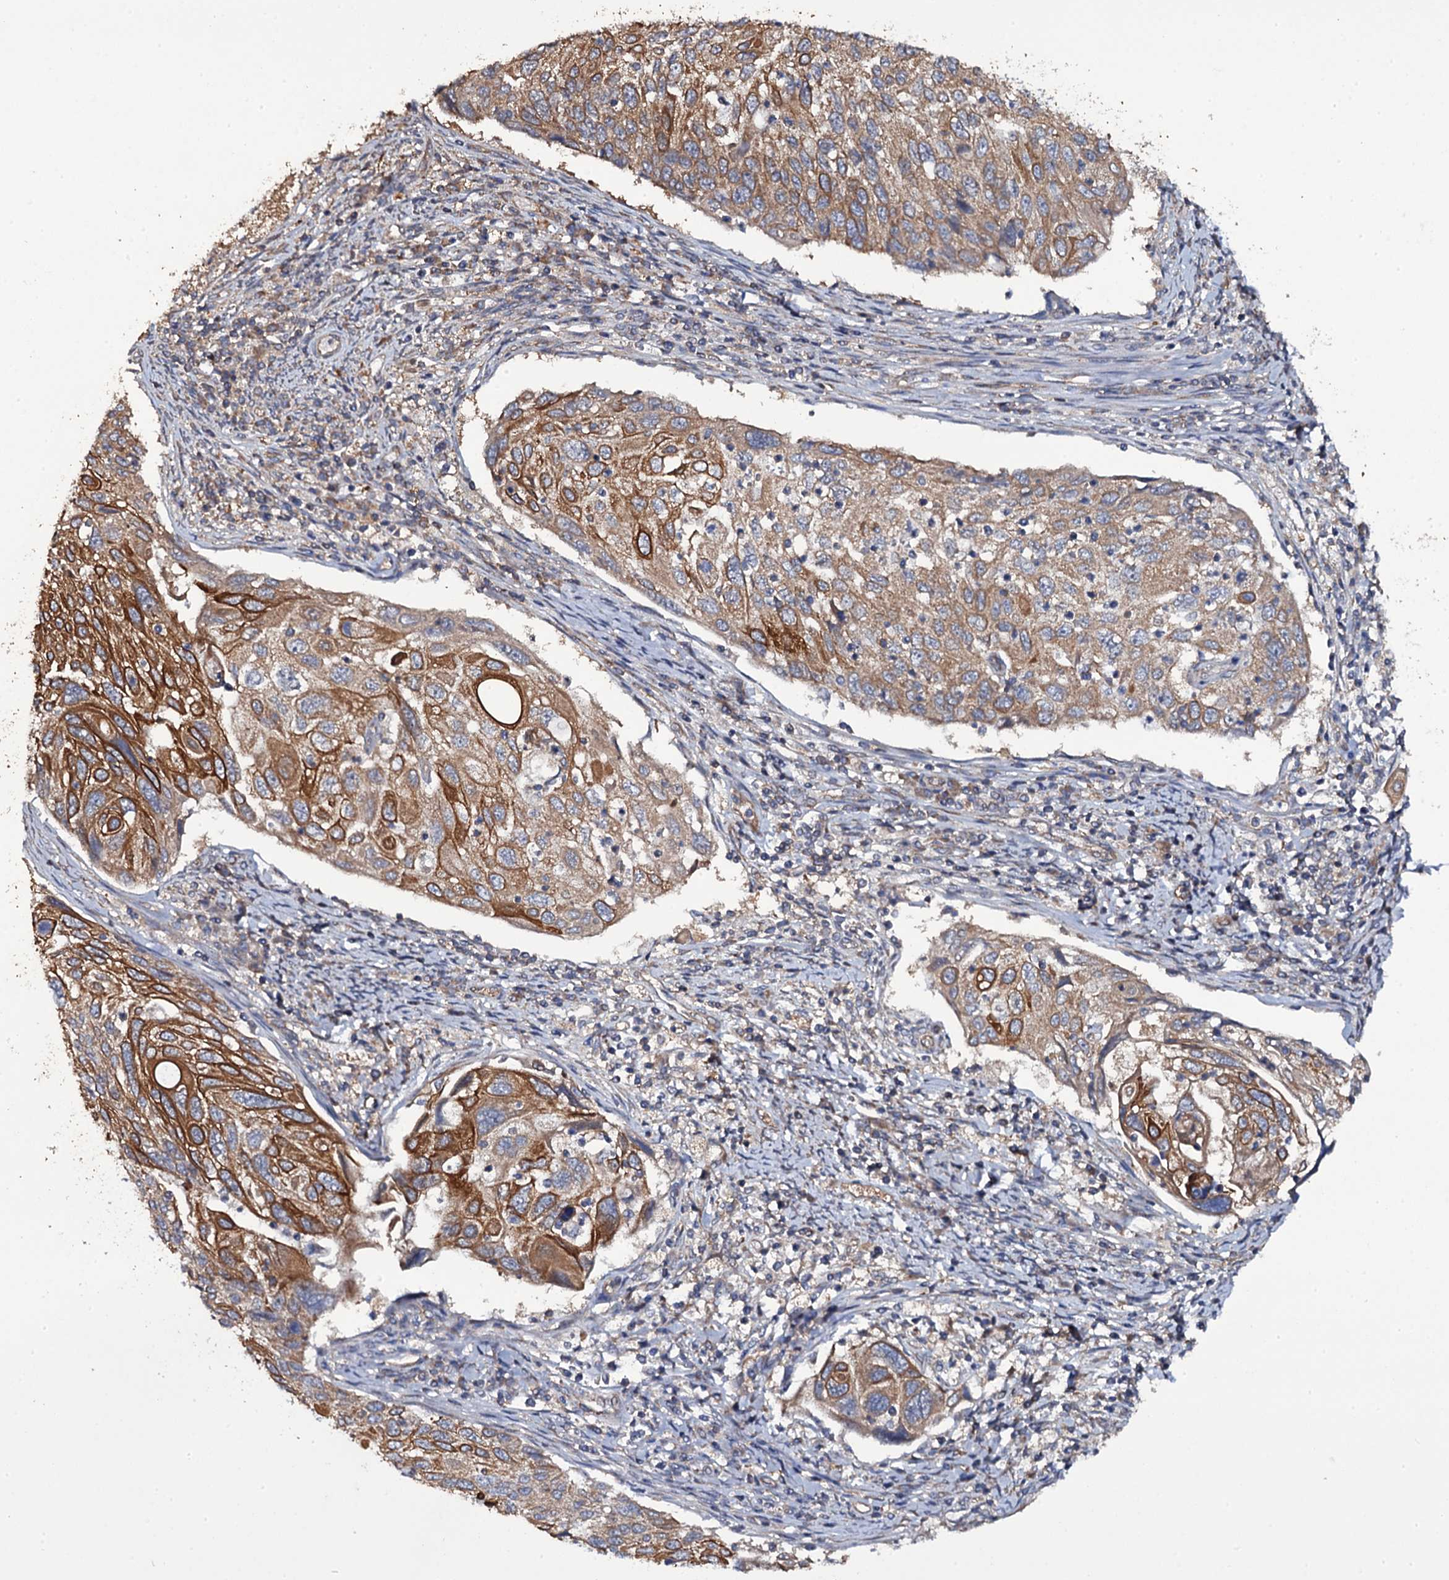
{"staining": {"intensity": "moderate", "quantity": ">75%", "location": "cytoplasmic/membranous"}, "tissue": "cervical cancer", "cell_type": "Tumor cells", "image_type": "cancer", "snomed": [{"axis": "morphology", "description": "Squamous cell carcinoma, NOS"}, {"axis": "topography", "description": "Cervix"}], "caption": "DAB immunohistochemical staining of human cervical cancer (squamous cell carcinoma) shows moderate cytoplasmic/membranous protein positivity in about >75% of tumor cells.", "gene": "TTC23", "patient": {"sex": "female", "age": 70}}